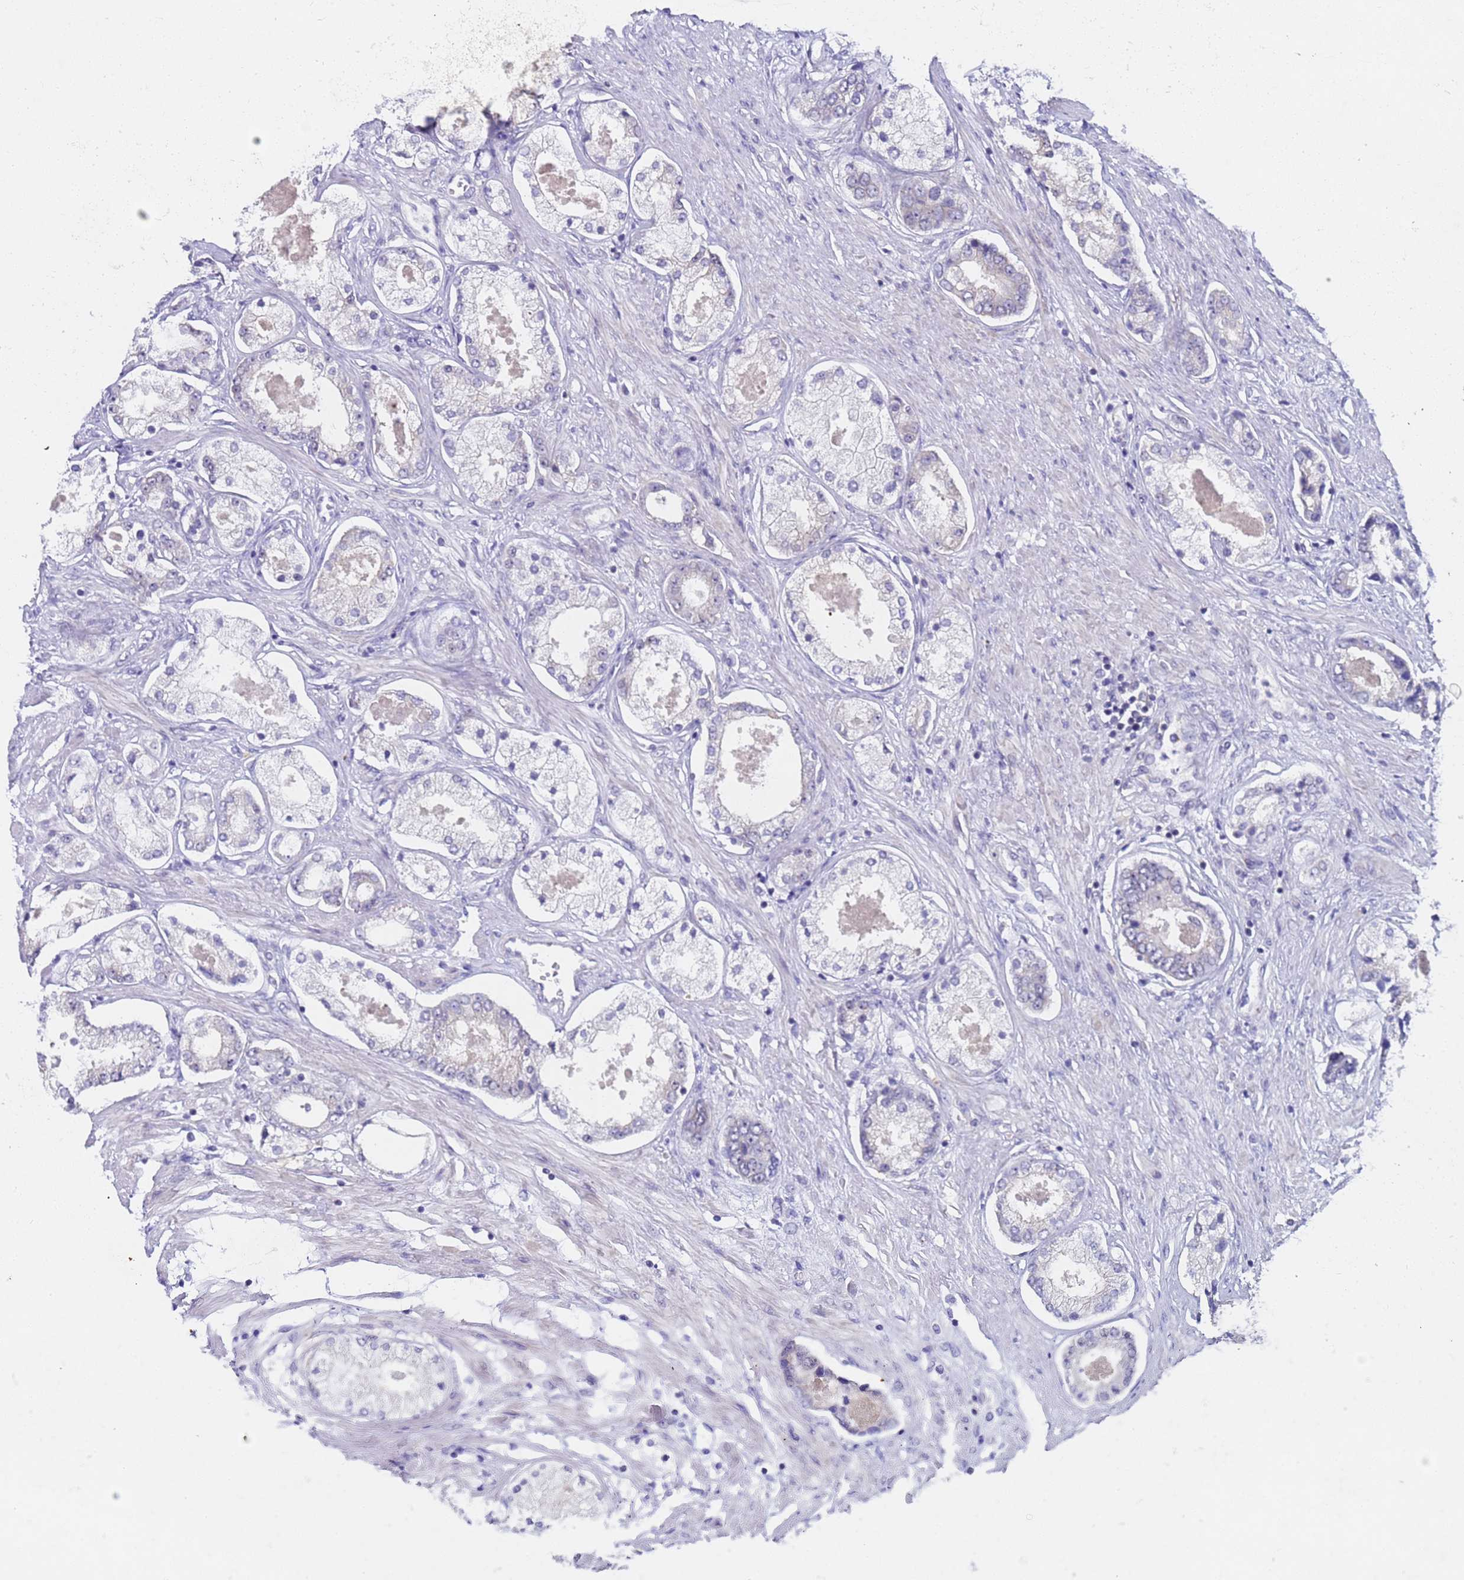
{"staining": {"intensity": "negative", "quantity": "none", "location": "none"}, "tissue": "prostate cancer", "cell_type": "Tumor cells", "image_type": "cancer", "snomed": [{"axis": "morphology", "description": "Adenocarcinoma, Low grade"}, {"axis": "topography", "description": "Prostate"}], "caption": "Prostate cancer was stained to show a protein in brown. There is no significant staining in tumor cells.", "gene": "CAPN7", "patient": {"sex": "male", "age": 68}}